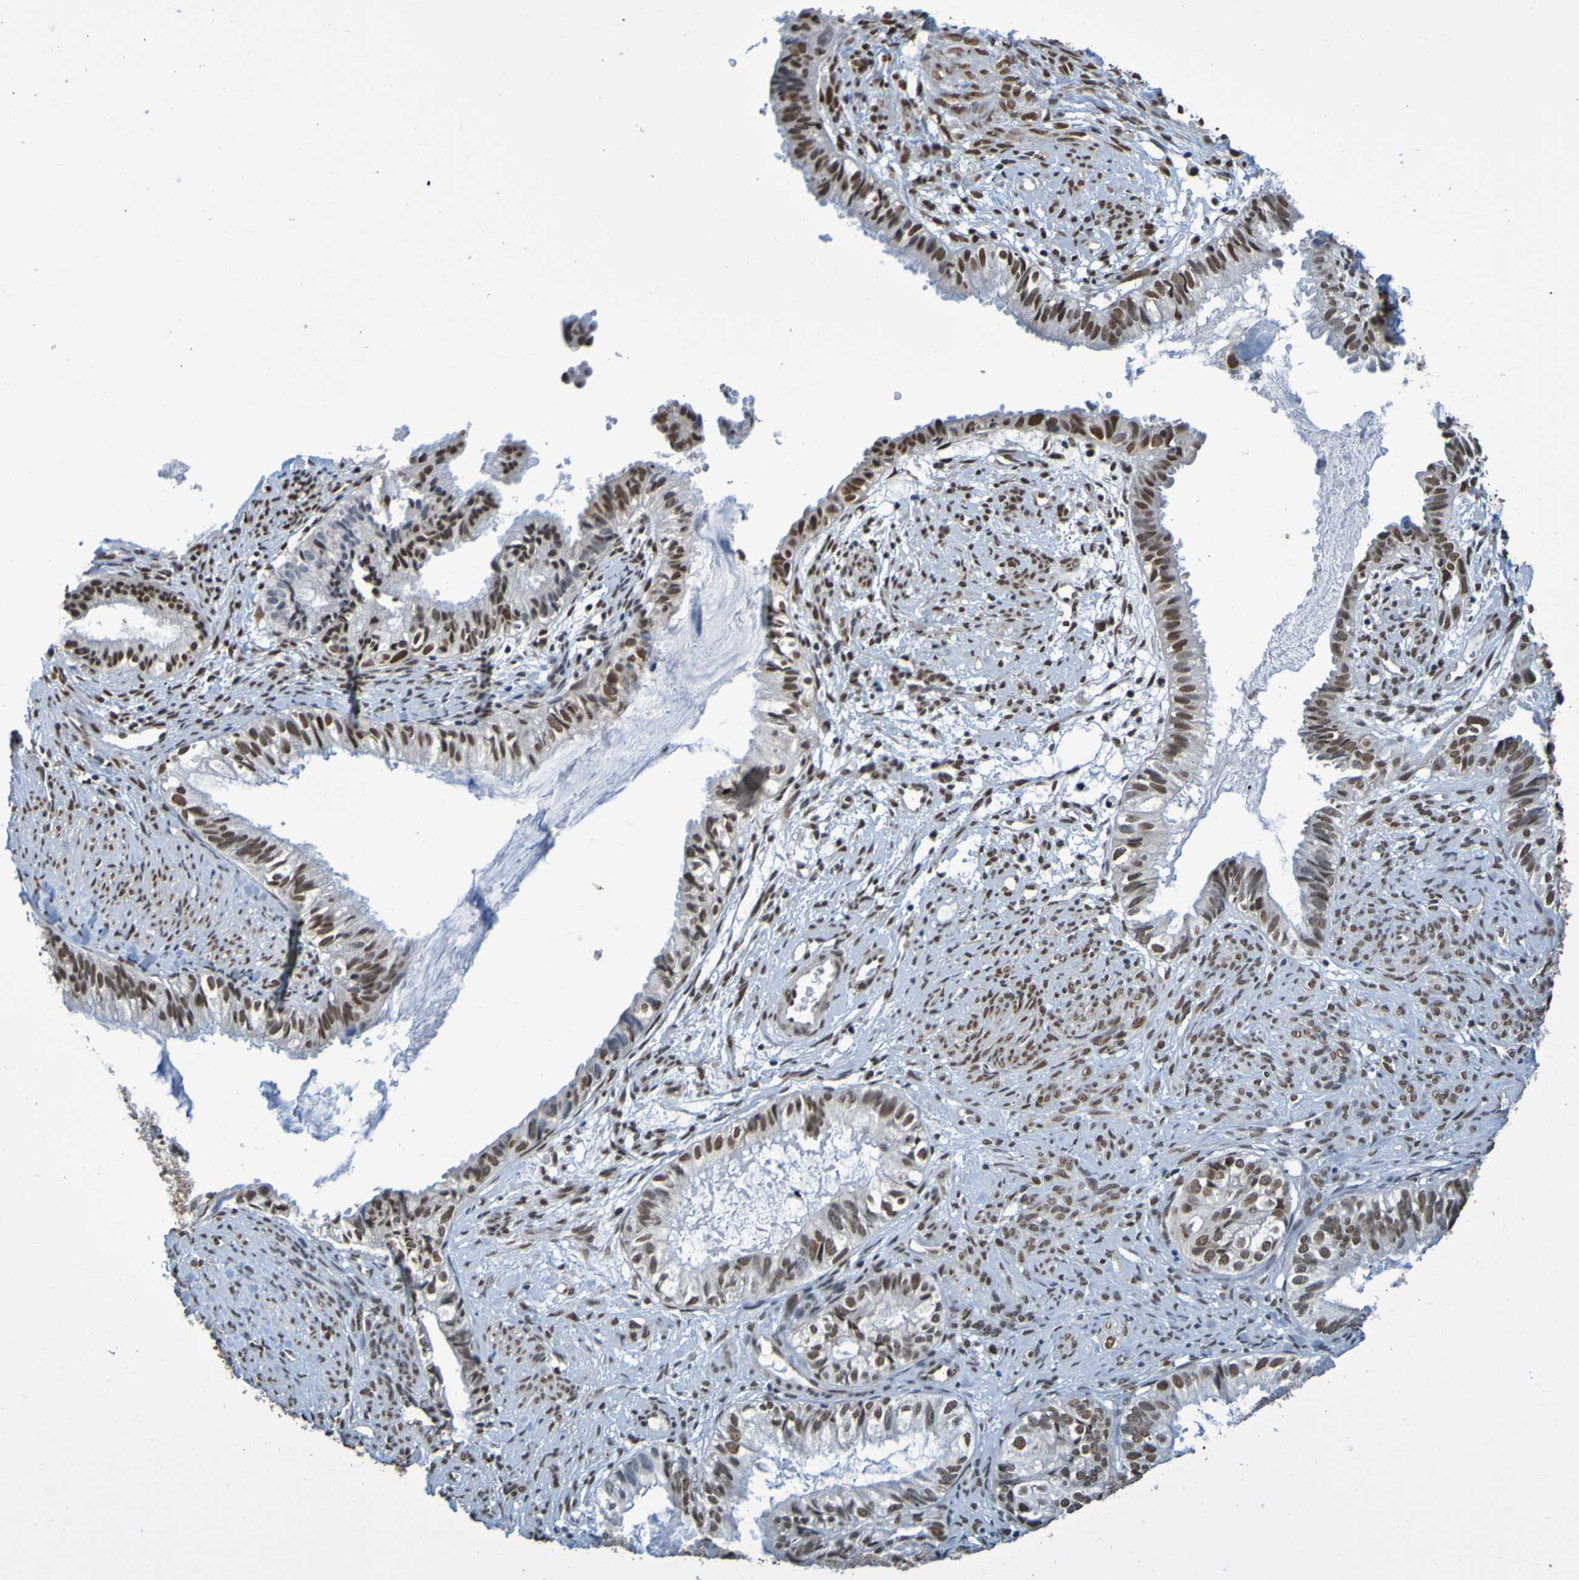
{"staining": {"intensity": "strong", "quantity": ">75%", "location": "nuclear"}, "tissue": "cervical cancer", "cell_type": "Tumor cells", "image_type": "cancer", "snomed": [{"axis": "morphology", "description": "Normal tissue, NOS"}, {"axis": "morphology", "description": "Adenocarcinoma, NOS"}, {"axis": "topography", "description": "Cervix"}, {"axis": "topography", "description": "Endometrium"}], "caption": "Protein positivity by immunohistochemistry (IHC) demonstrates strong nuclear expression in about >75% of tumor cells in cervical adenocarcinoma.", "gene": "HDAC2", "patient": {"sex": "female", "age": 86}}